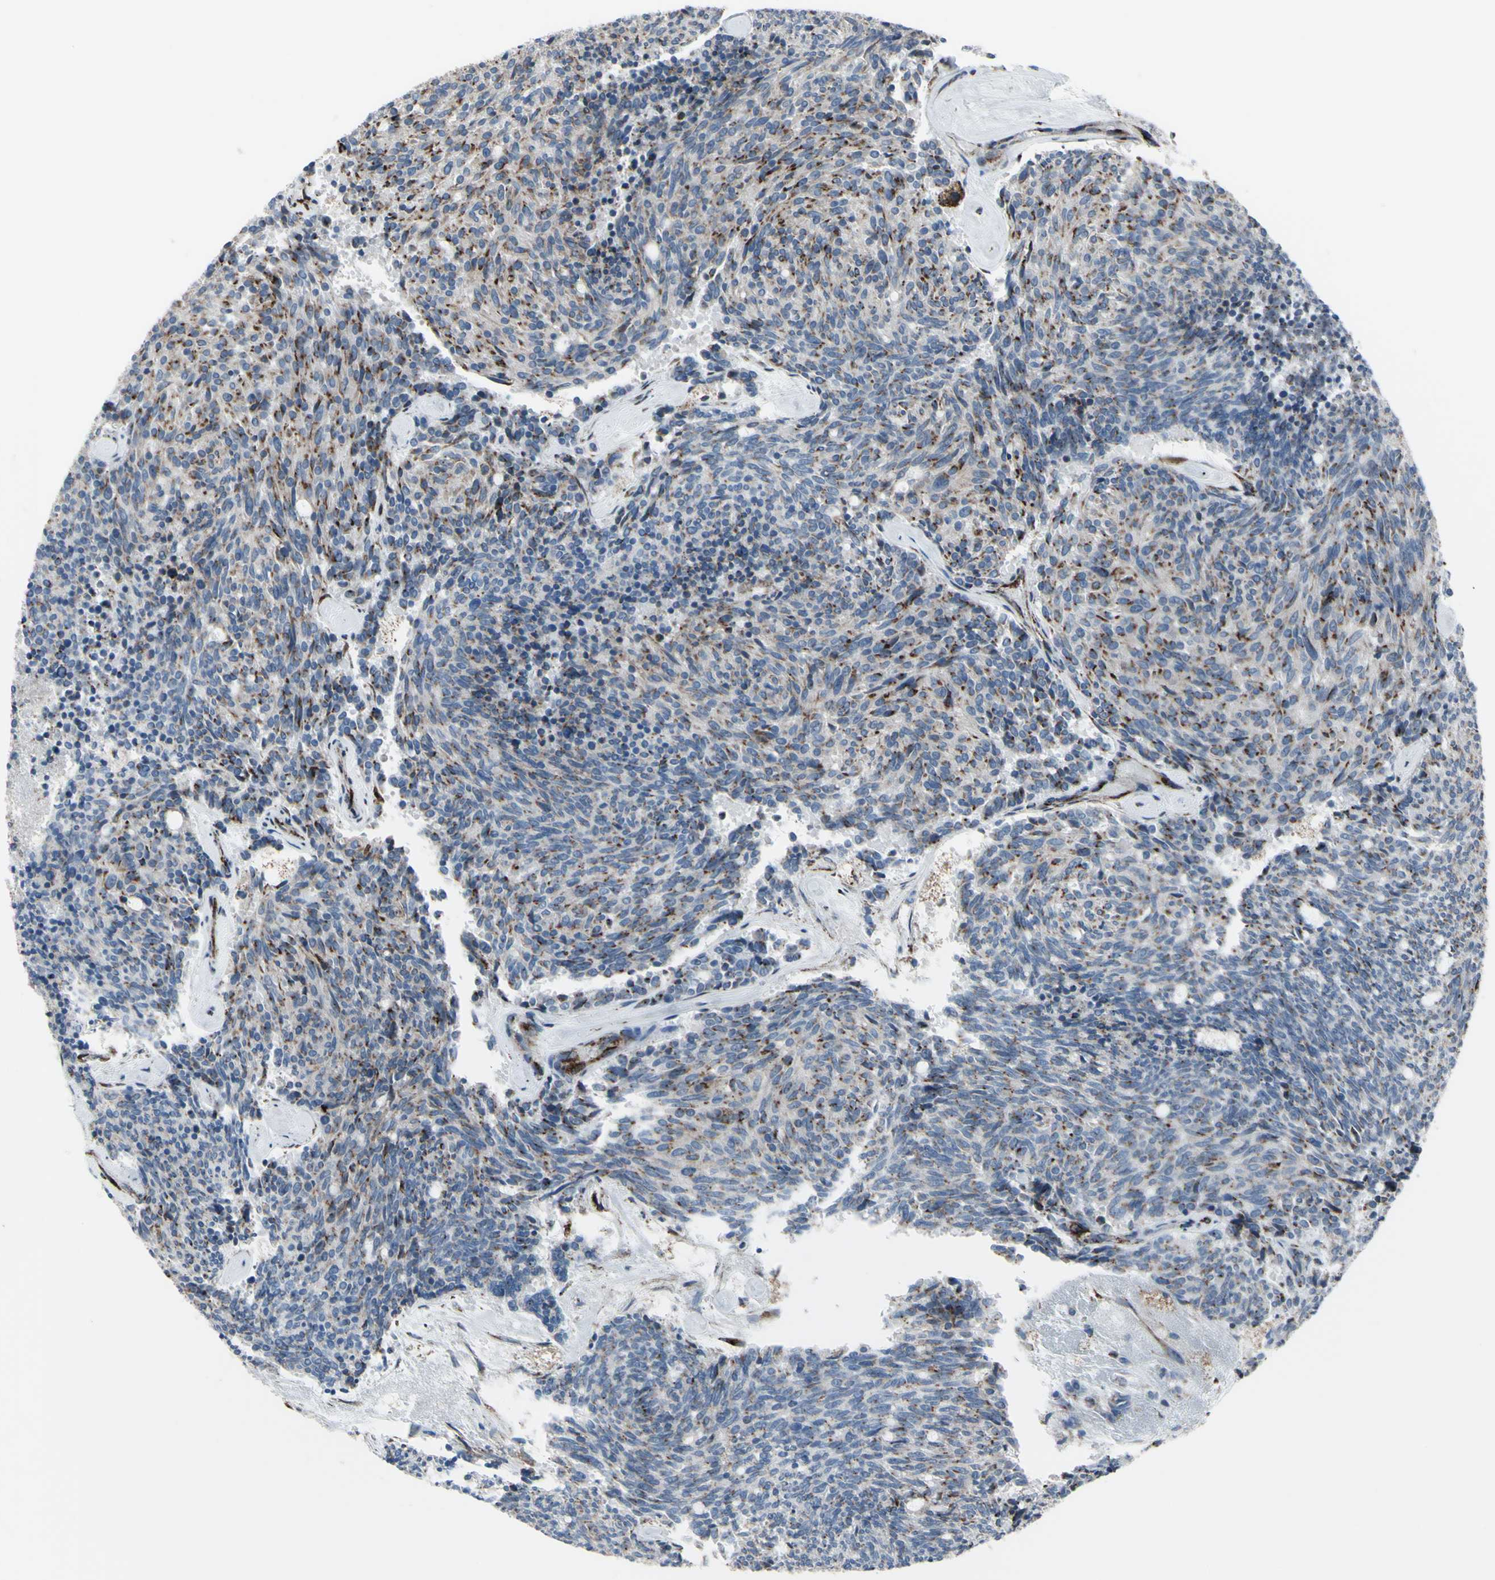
{"staining": {"intensity": "moderate", "quantity": "25%-75%", "location": "cytoplasmic/membranous"}, "tissue": "carcinoid", "cell_type": "Tumor cells", "image_type": "cancer", "snomed": [{"axis": "morphology", "description": "Carcinoid, malignant, NOS"}, {"axis": "topography", "description": "Pancreas"}], "caption": "Immunohistochemistry photomicrograph of carcinoid (malignant) stained for a protein (brown), which exhibits medium levels of moderate cytoplasmic/membranous positivity in approximately 25%-75% of tumor cells.", "gene": "GLG1", "patient": {"sex": "female", "age": 54}}